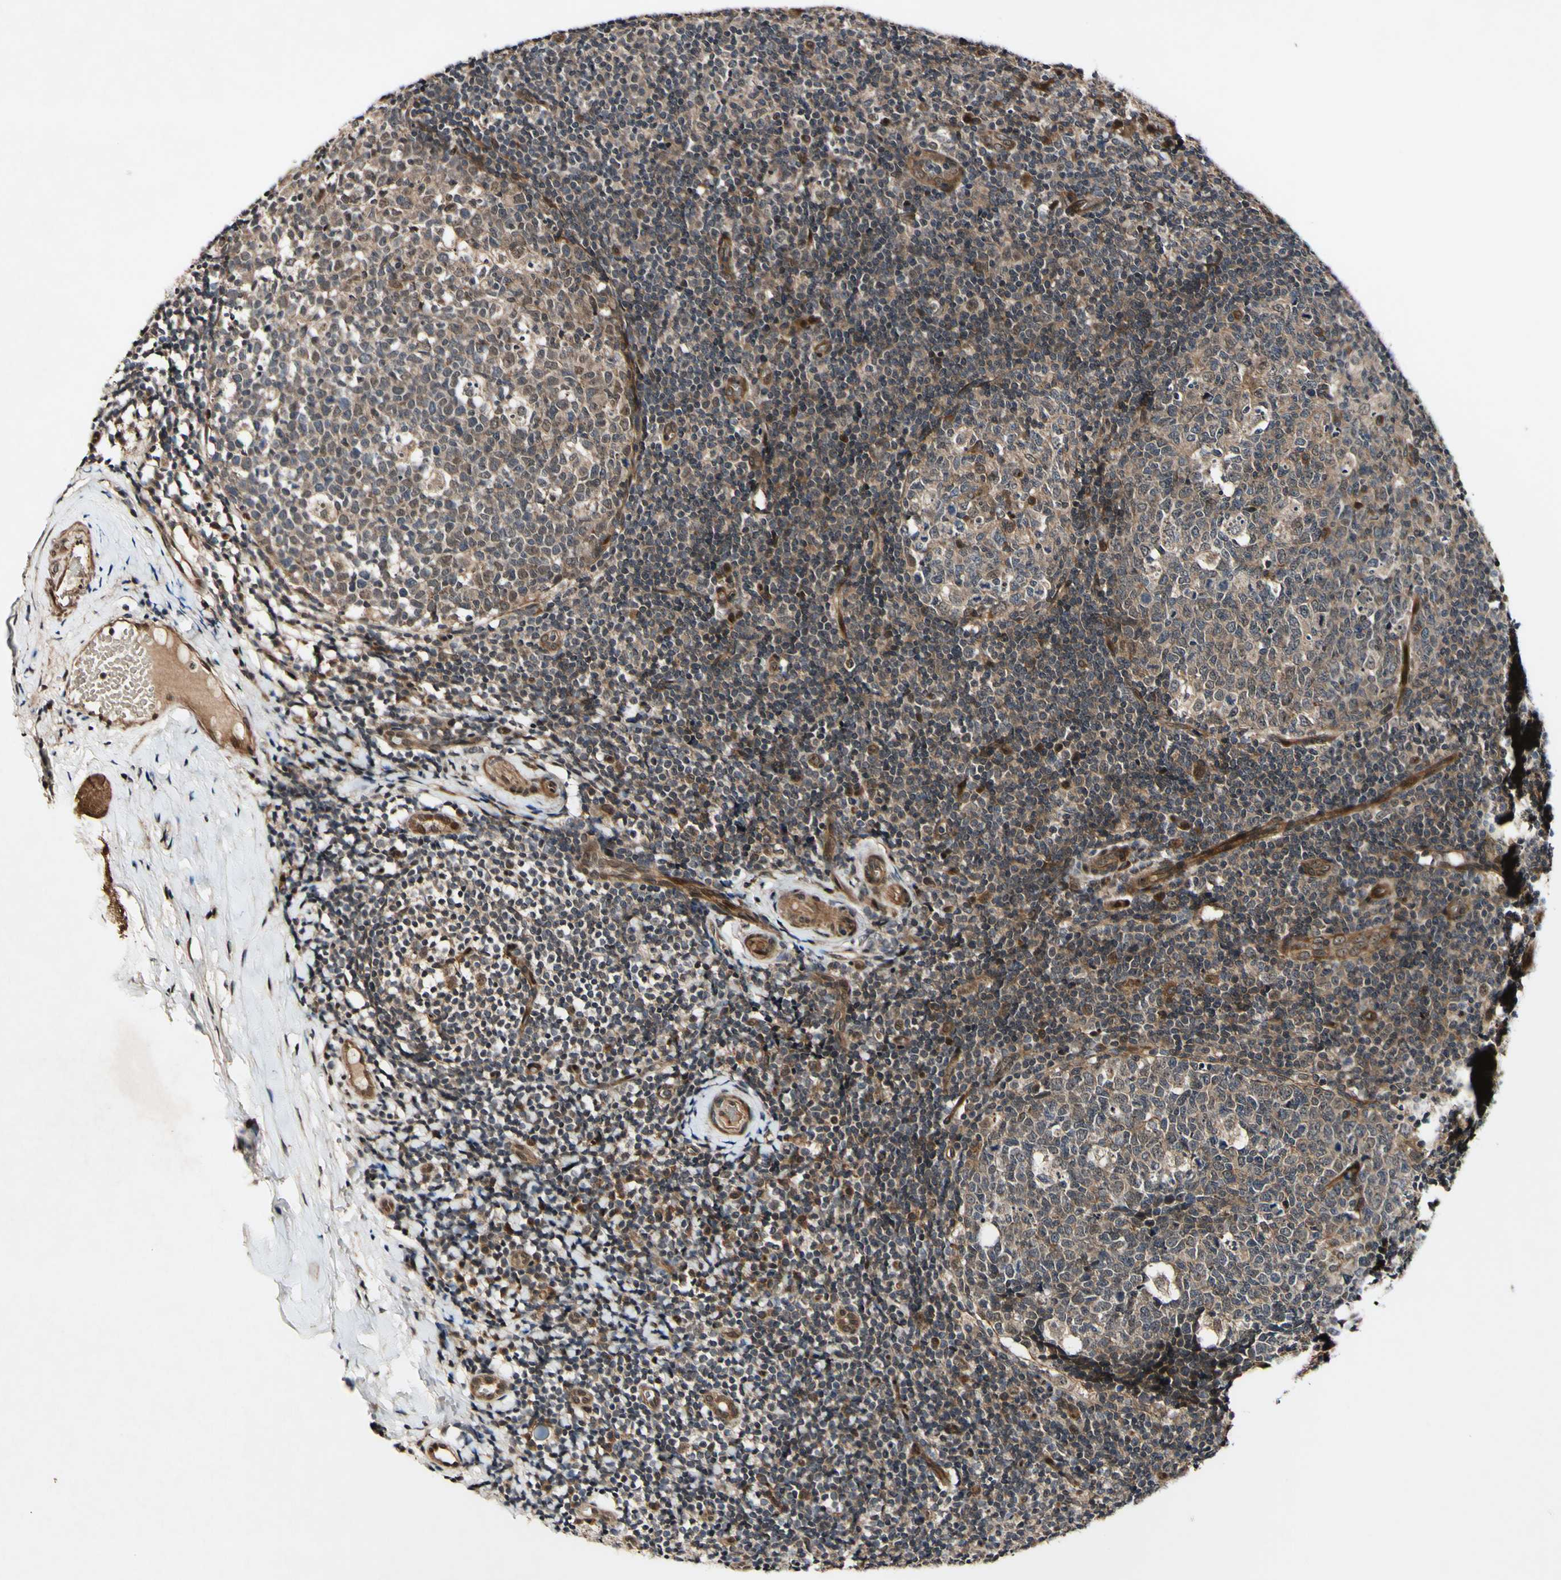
{"staining": {"intensity": "weak", "quantity": ">75%", "location": "cytoplasmic/membranous"}, "tissue": "tonsil", "cell_type": "Germinal center cells", "image_type": "normal", "snomed": [{"axis": "morphology", "description": "Normal tissue, NOS"}, {"axis": "topography", "description": "Tonsil"}], "caption": "Tonsil stained with immunohistochemistry reveals weak cytoplasmic/membranous positivity in about >75% of germinal center cells.", "gene": "CSNK1E", "patient": {"sex": "female", "age": 19}}